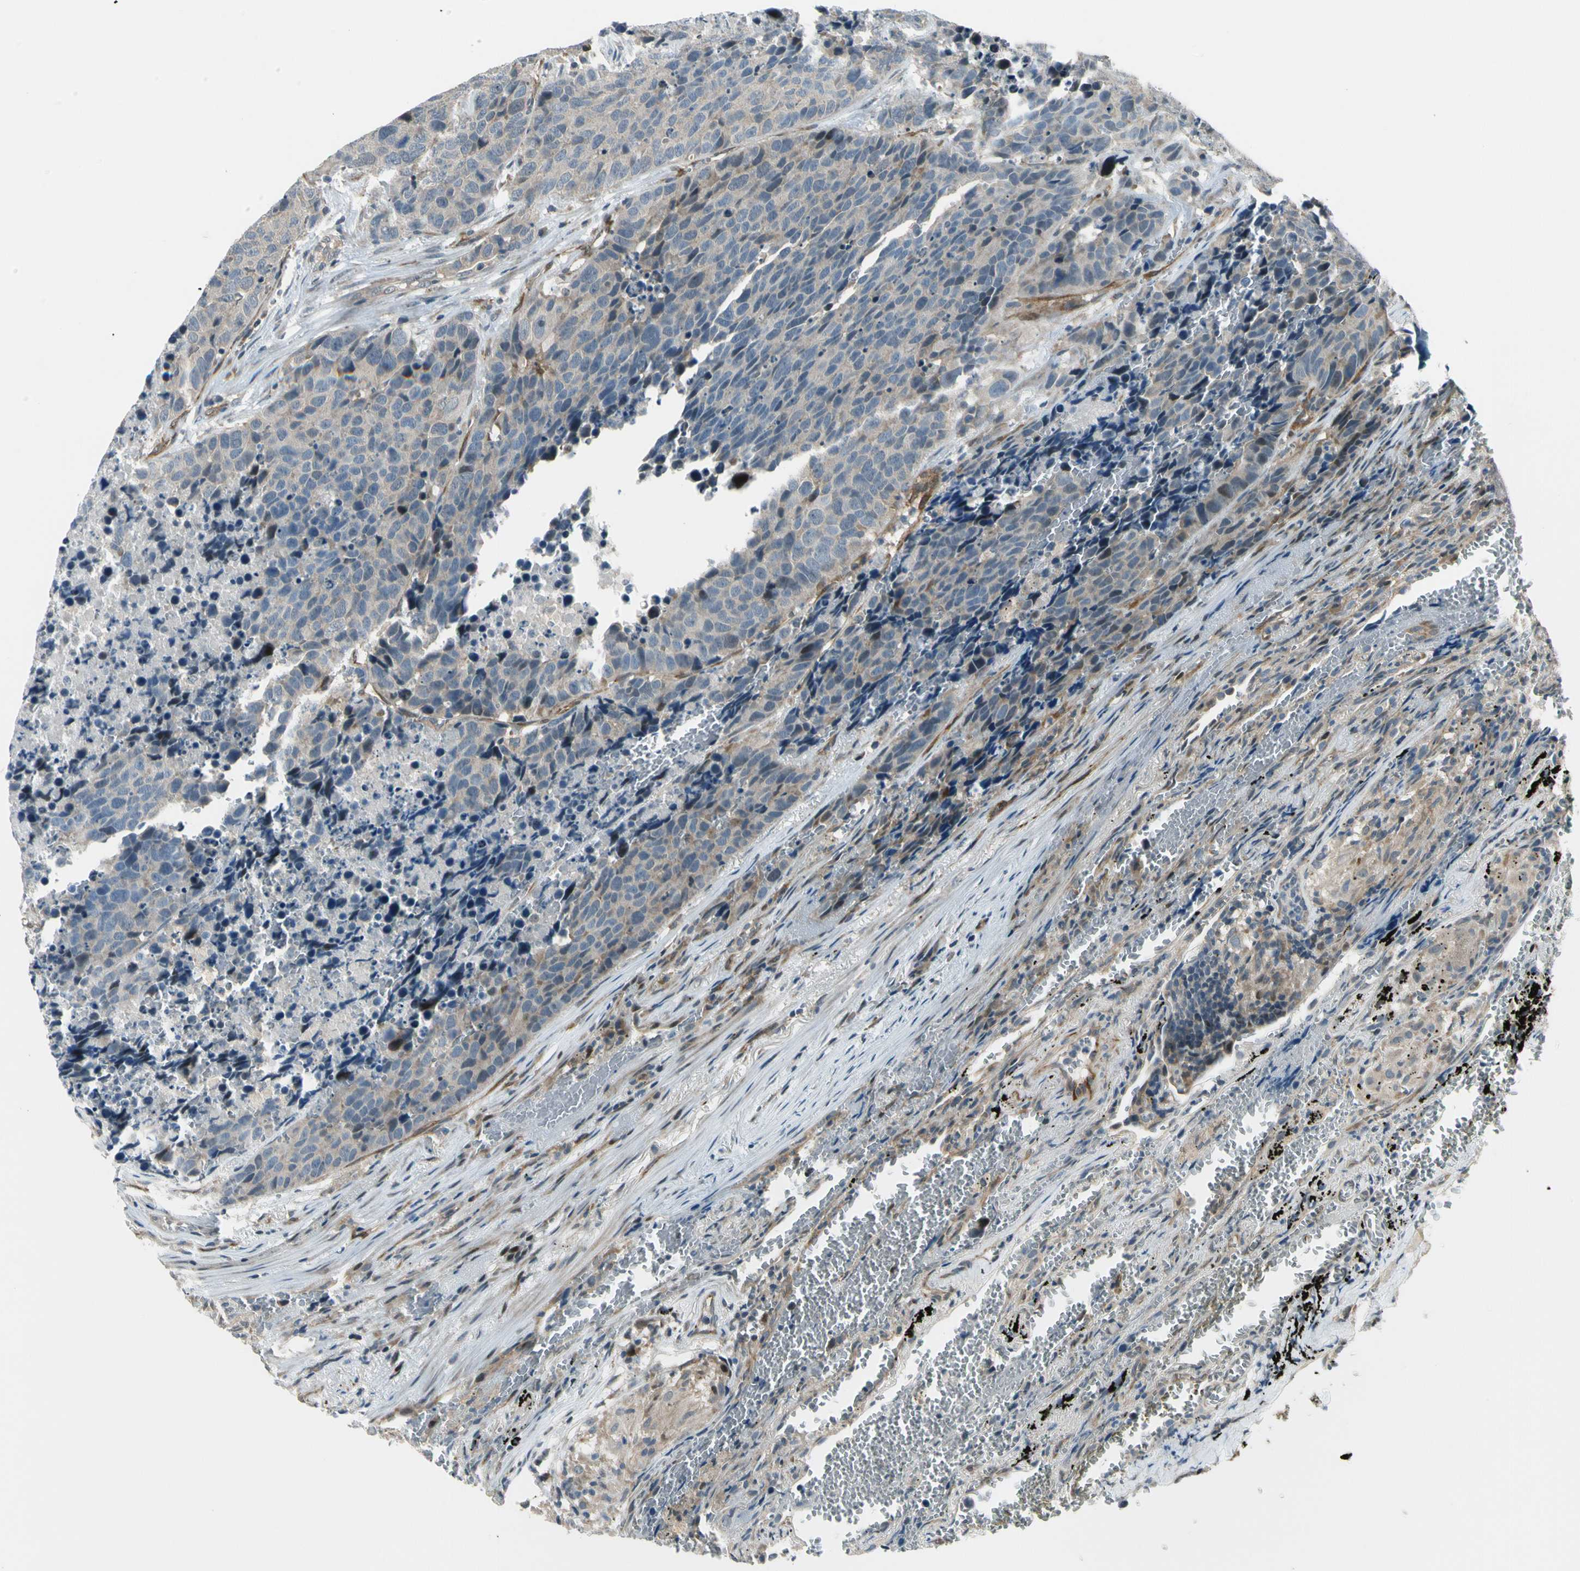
{"staining": {"intensity": "weak", "quantity": "25%-75%", "location": "cytoplasmic/membranous"}, "tissue": "carcinoid", "cell_type": "Tumor cells", "image_type": "cancer", "snomed": [{"axis": "morphology", "description": "Carcinoid, malignant, NOS"}, {"axis": "topography", "description": "Lung"}], "caption": "Carcinoid was stained to show a protein in brown. There is low levels of weak cytoplasmic/membranous expression in about 25%-75% of tumor cells. (IHC, brightfield microscopy, high magnification).", "gene": "SVBP", "patient": {"sex": "male", "age": 60}}